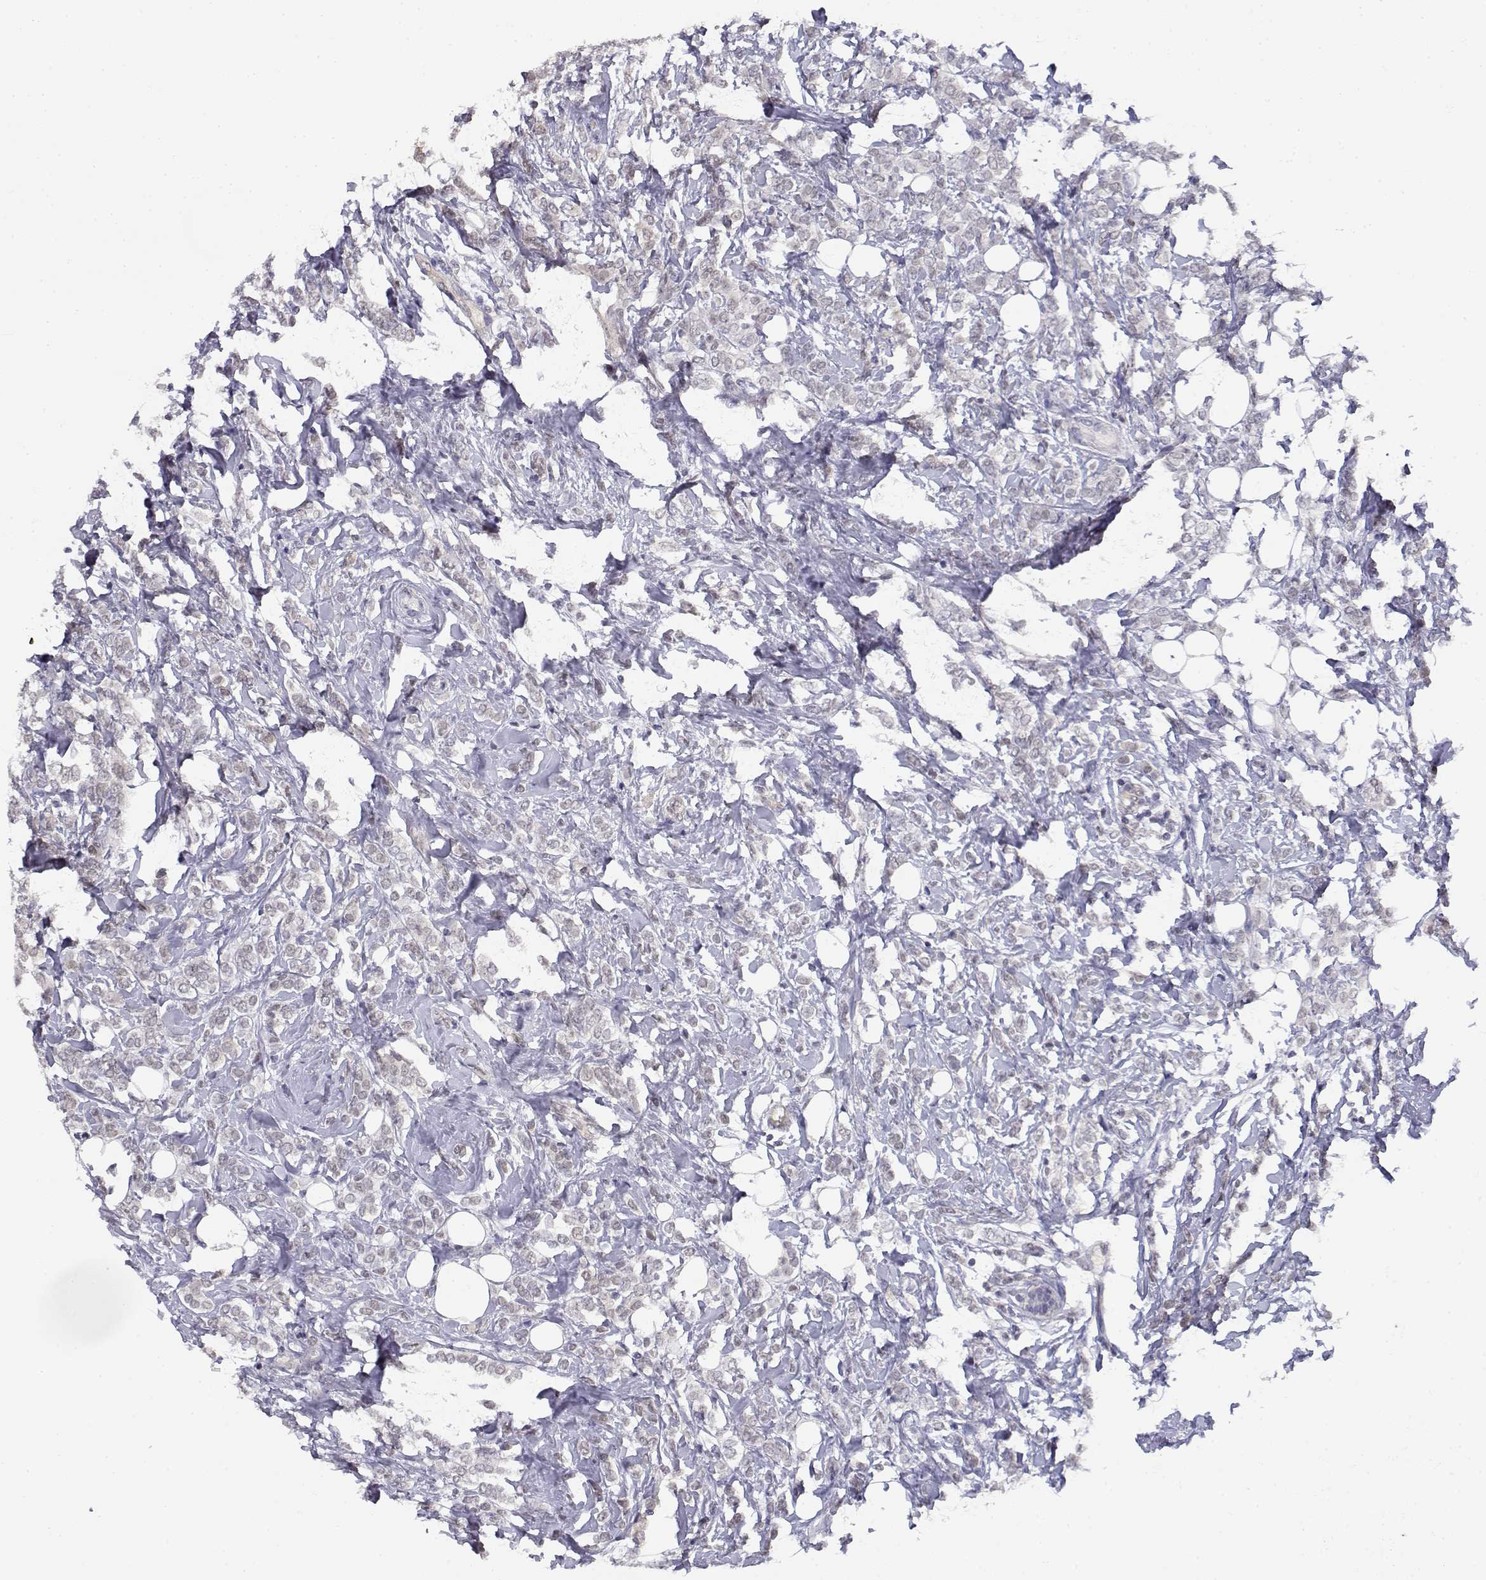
{"staining": {"intensity": "negative", "quantity": "none", "location": "none"}, "tissue": "breast cancer", "cell_type": "Tumor cells", "image_type": "cancer", "snomed": [{"axis": "morphology", "description": "Lobular carcinoma"}, {"axis": "topography", "description": "Breast"}], "caption": "A high-resolution micrograph shows IHC staining of breast cancer, which reveals no significant expression in tumor cells.", "gene": "ADA", "patient": {"sex": "female", "age": 49}}